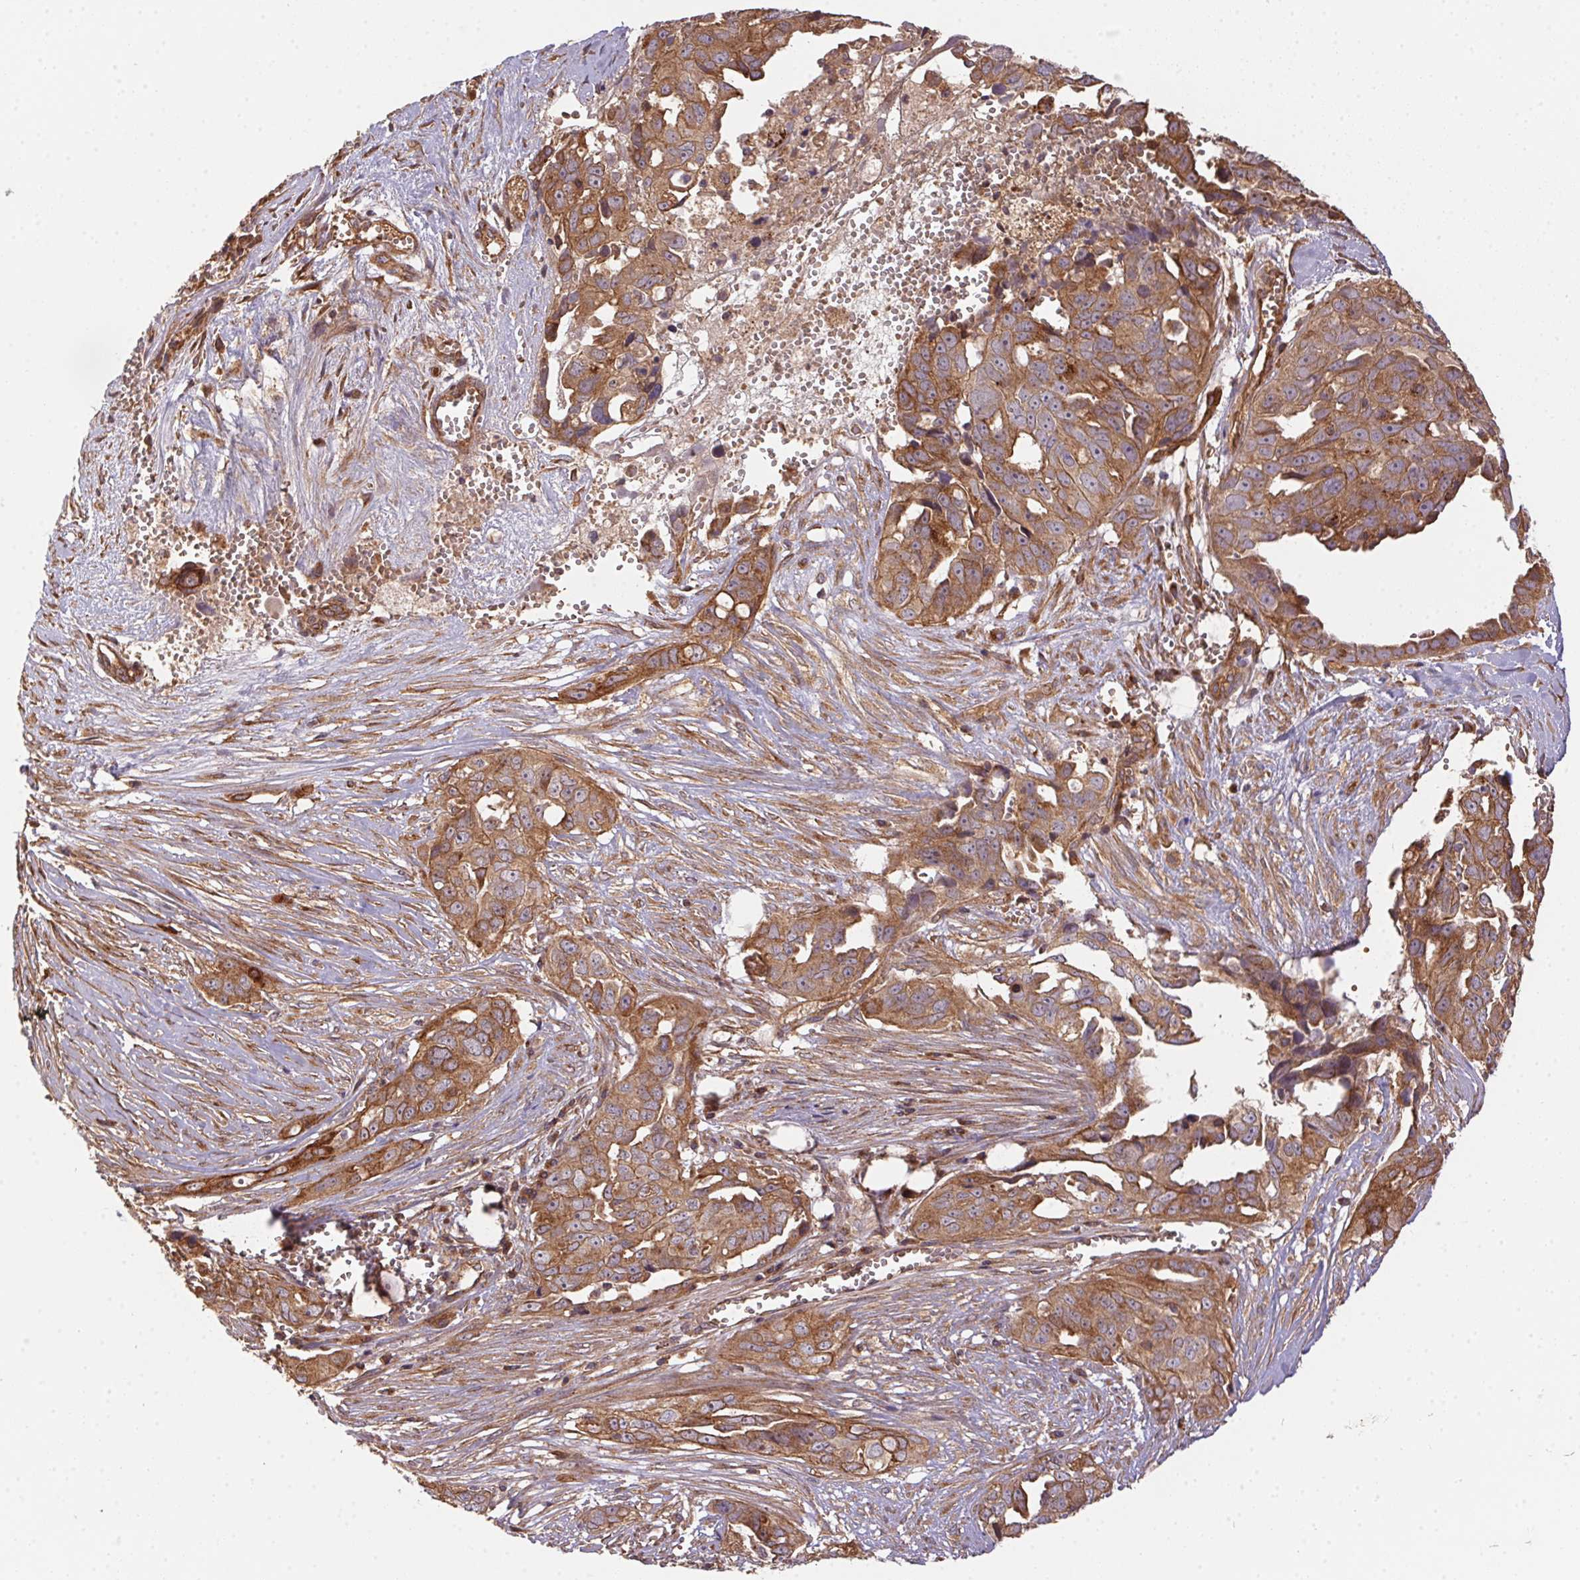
{"staining": {"intensity": "moderate", "quantity": ">75%", "location": "cytoplasmic/membranous"}, "tissue": "ovarian cancer", "cell_type": "Tumor cells", "image_type": "cancer", "snomed": [{"axis": "morphology", "description": "Carcinoma, endometroid"}, {"axis": "topography", "description": "Ovary"}], "caption": "DAB (3,3'-diaminobenzidine) immunohistochemical staining of ovarian cancer (endometroid carcinoma) shows moderate cytoplasmic/membranous protein staining in about >75% of tumor cells. The staining was performed using DAB to visualize the protein expression in brown, while the nuclei were stained in blue with hematoxylin (Magnification: 20x).", "gene": "USE1", "patient": {"sex": "female", "age": 70}}